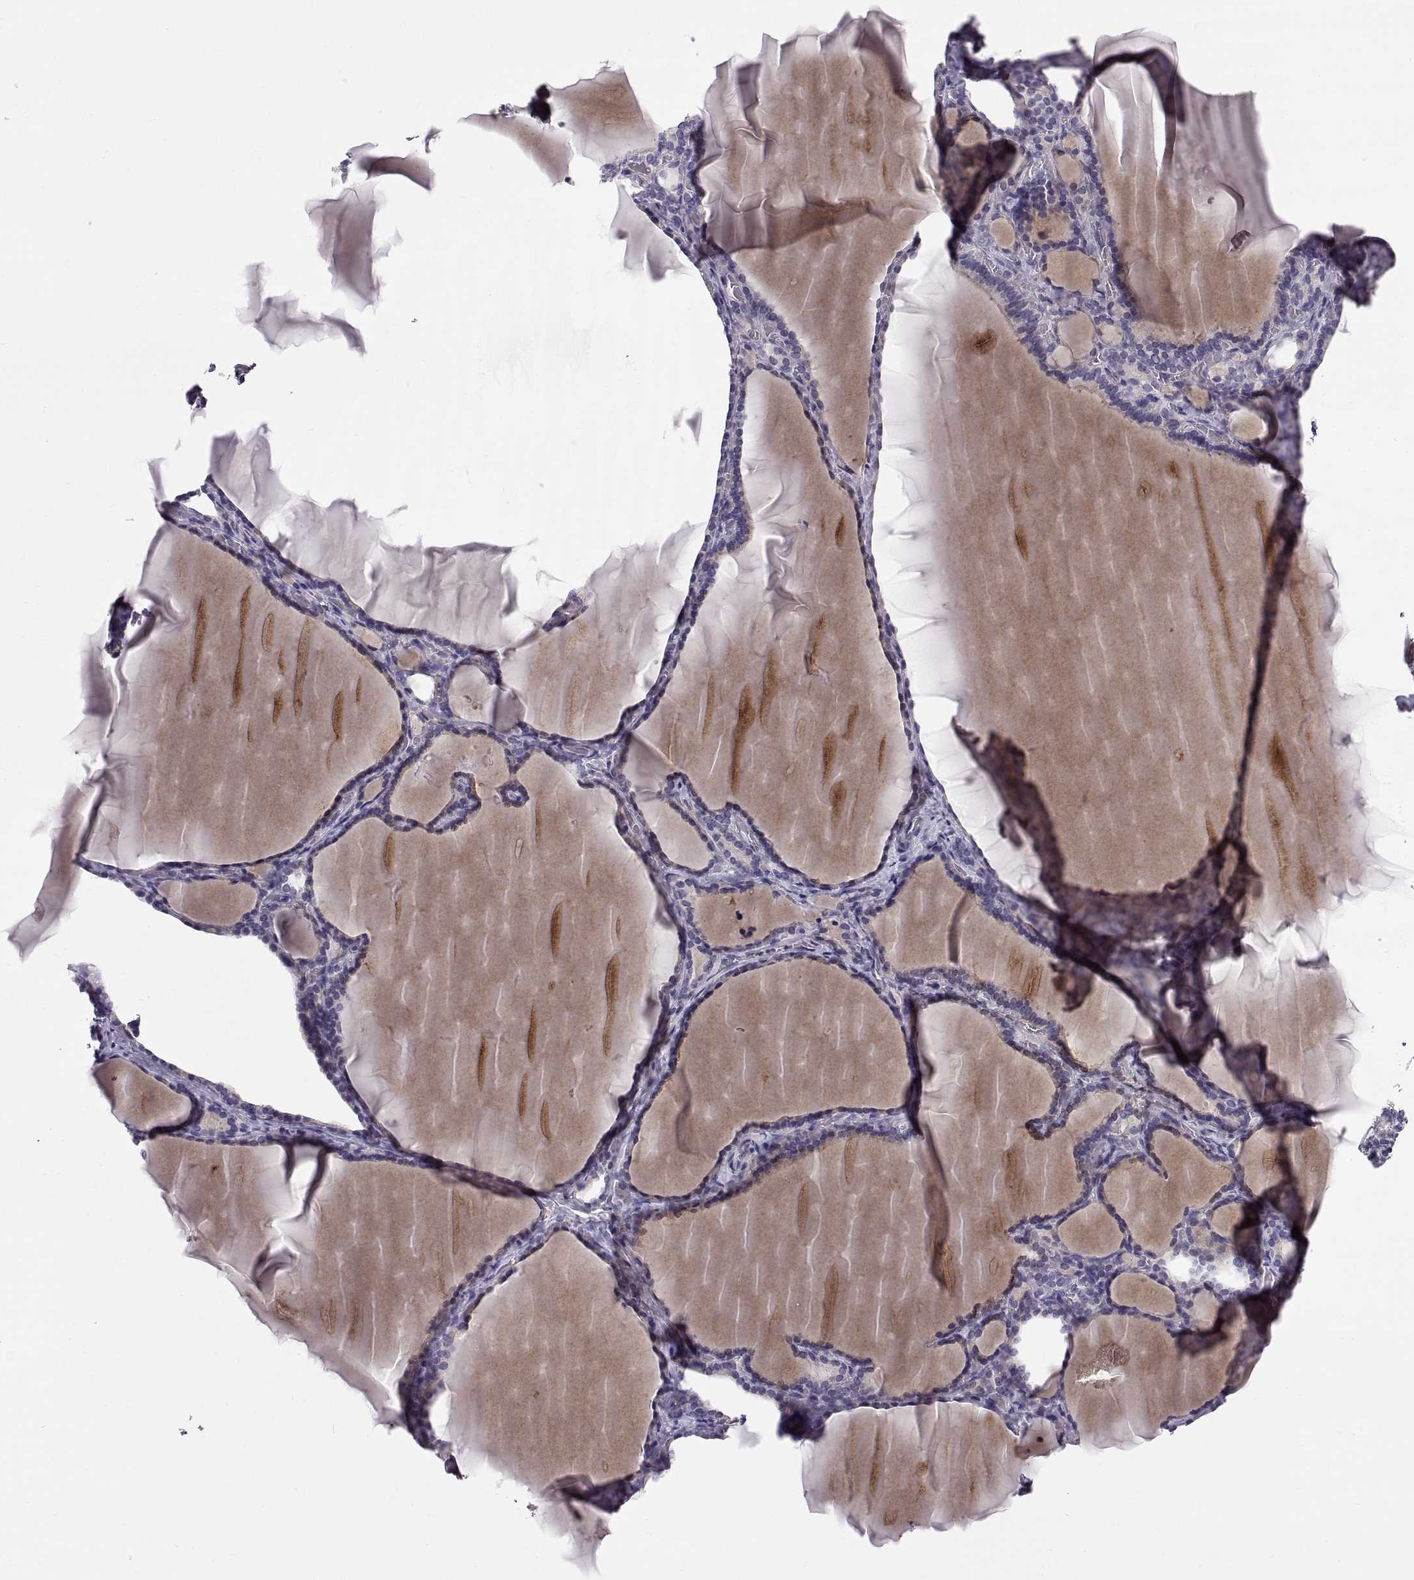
{"staining": {"intensity": "negative", "quantity": "none", "location": "none"}, "tissue": "thyroid gland", "cell_type": "Glandular cells", "image_type": "normal", "snomed": [{"axis": "morphology", "description": "Normal tissue, NOS"}, {"axis": "morphology", "description": "Hyperplasia, NOS"}, {"axis": "topography", "description": "Thyroid gland"}], "caption": "The micrograph shows no staining of glandular cells in benign thyroid gland.", "gene": "WFDC8", "patient": {"sex": "female", "age": 27}}